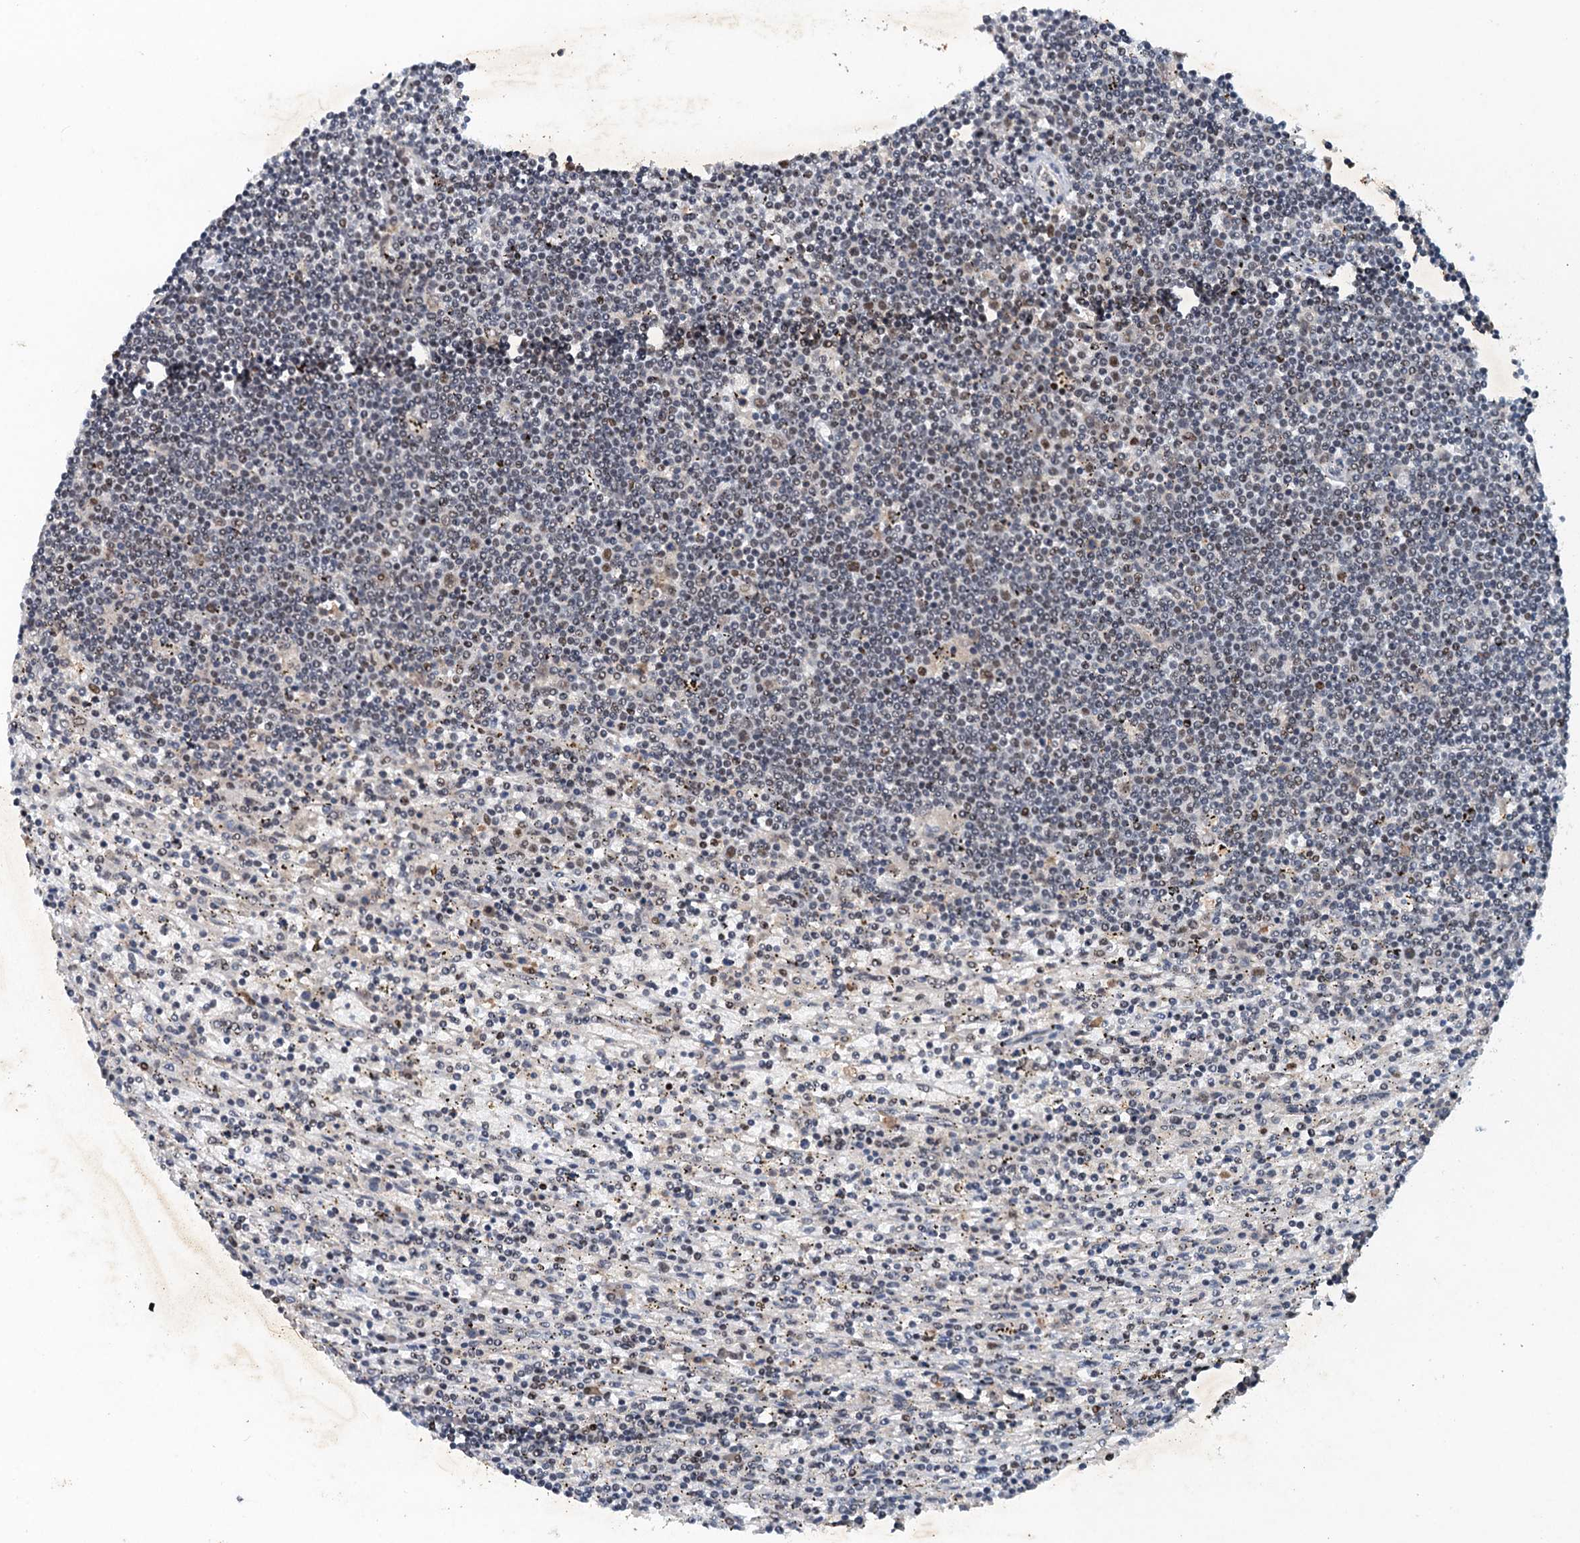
{"staining": {"intensity": "weak", "quantity": "<25%", "location": "nuclear"}, "tissue": "lymphoma", "cell_type": "Tumor cells", "image_type": "cancer", "snomed": [{"axis": "morphology", "description": "Malignant lymphoma, non-Hodgkin's type, Low grade"}, {"axis": "topography", "description": "Spleen"}], "caption": "The immunohistochemistry micrograph has no significant expression in tumor cells of lymphoma tissue.", "gene": "CSTF3", "patient": {"sex": "male", "age": 76}}